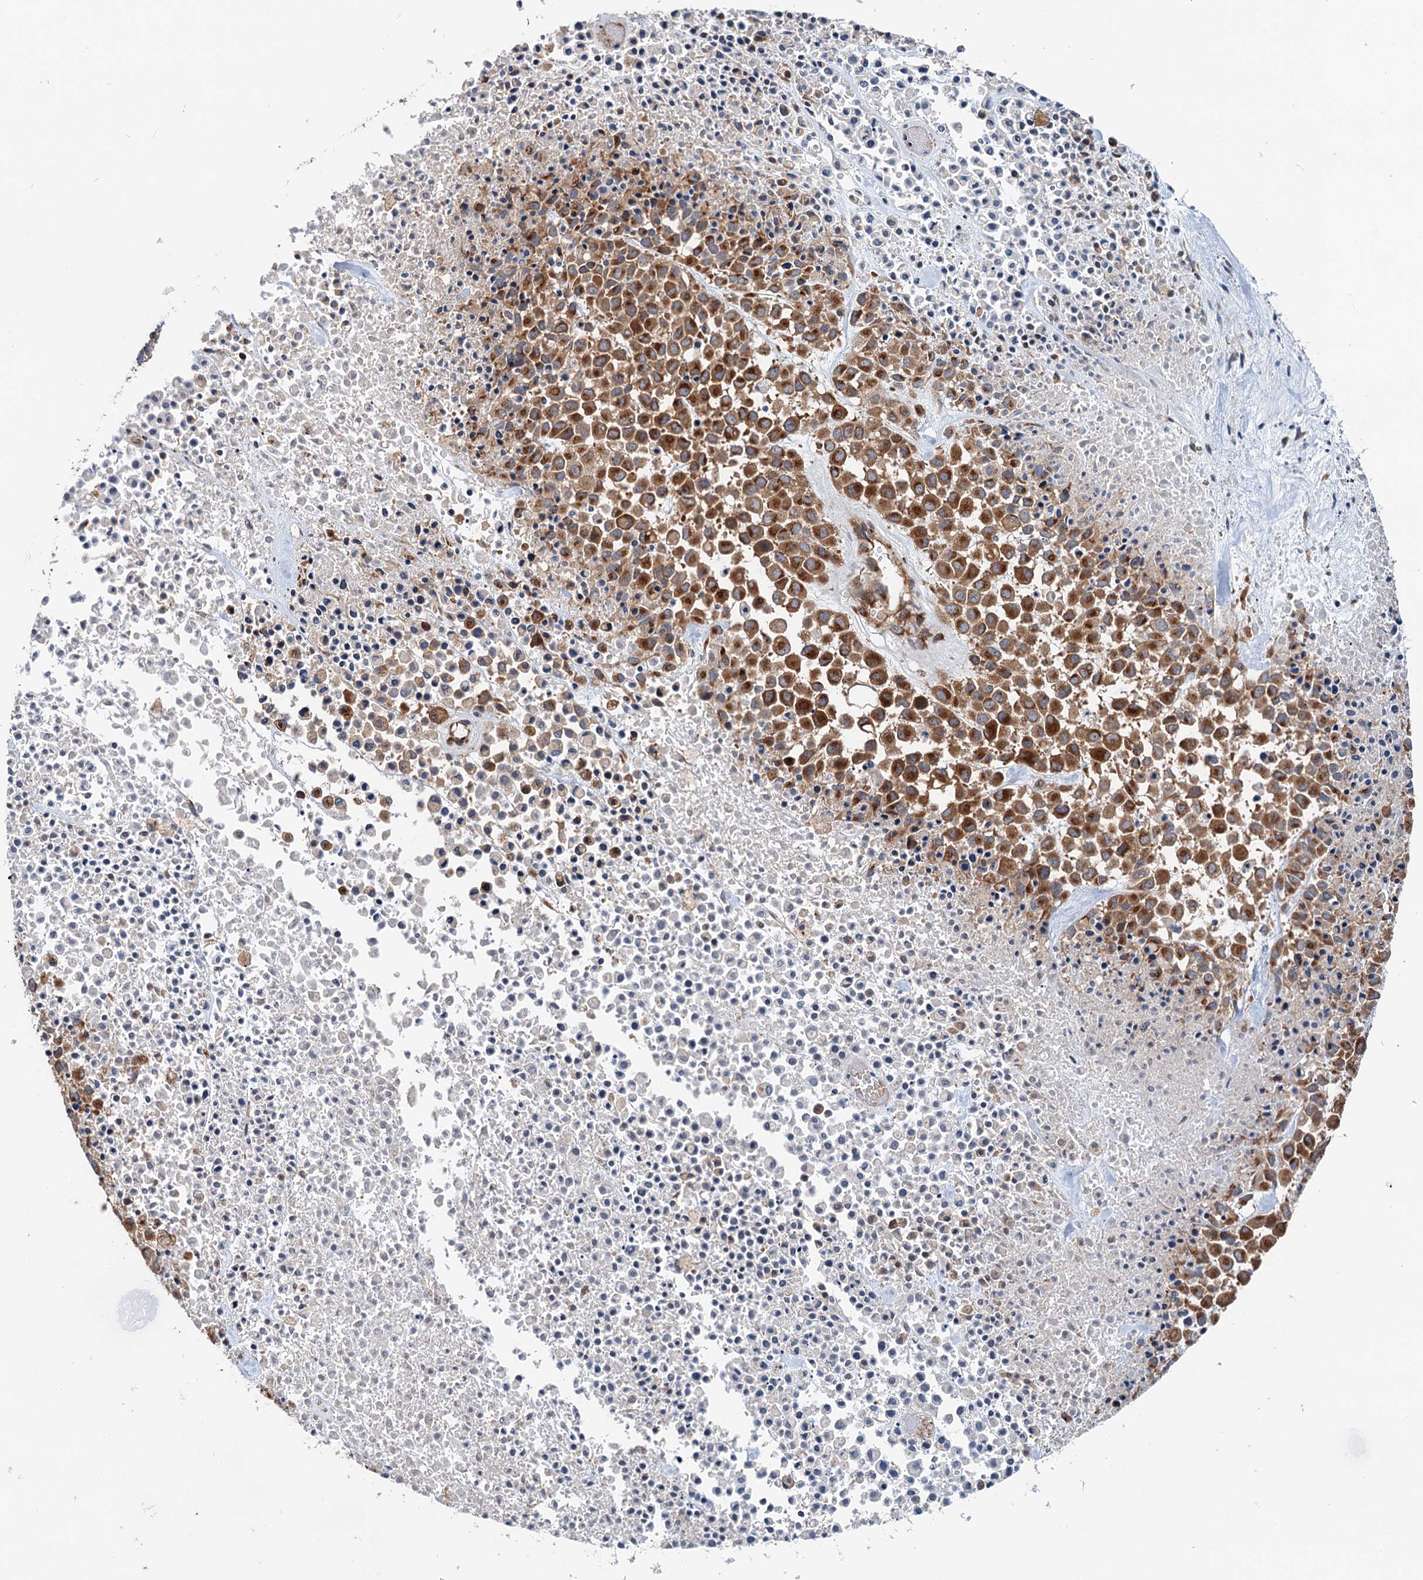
{"staining": {"intensity": "strong", "quantity": ">75%", "location": "cytoplasmic/membranous"}, "tissue": "melanoma", "cell_type": "Tumor cells", "image_type": "cancer", "snomed": [{"axis": "morphology", "description": "Malignant melanoma, Metastatic site"}, {"axis": "topography", "description": "Skin"}], "caption": "Brown immunohistochemical staining in melanoma demonstrates strong cytoplasmic/membranous staining in approximately >75% of tumor cells.", "gene": "ANKRD26", "patient": {"sex": "female", "age": 81}}